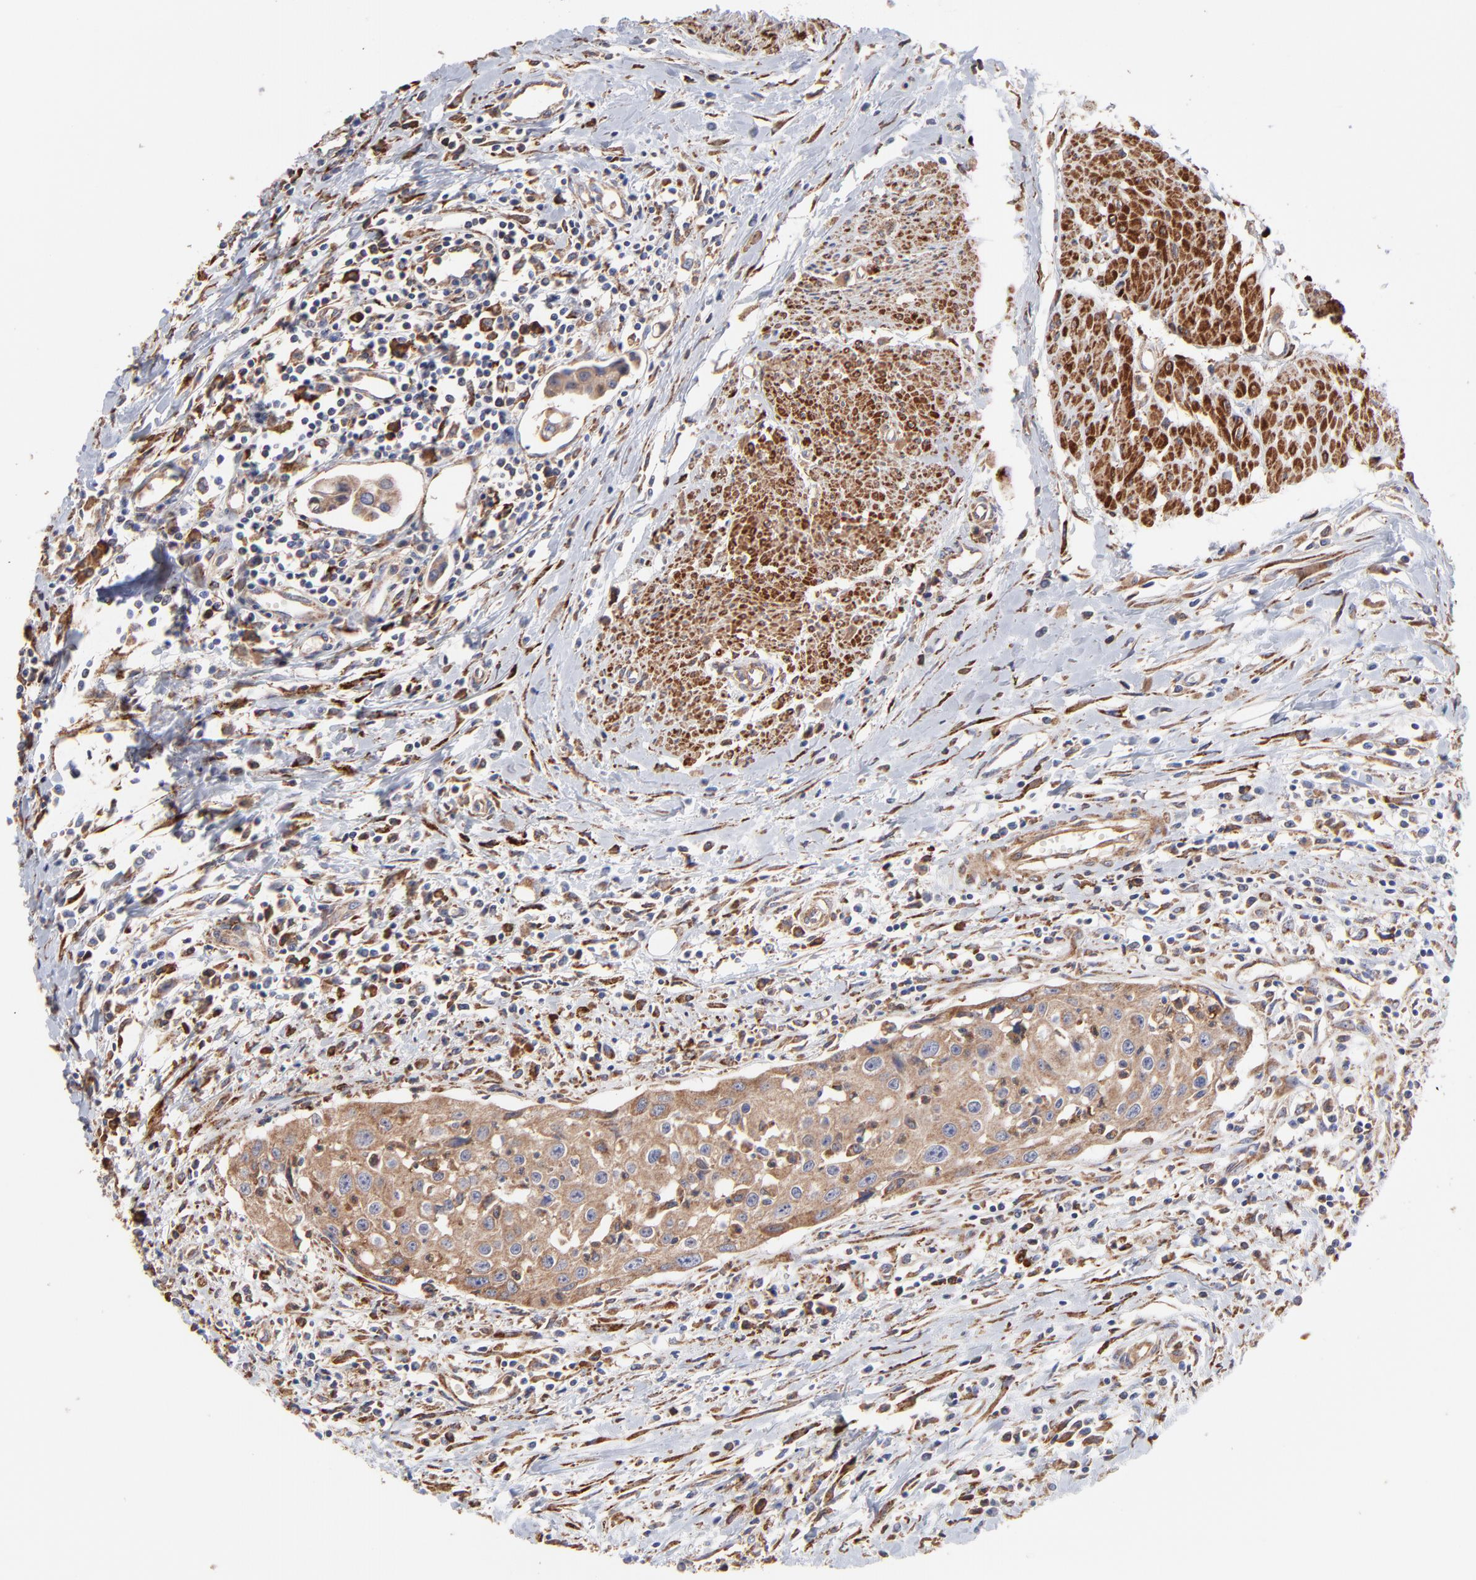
{"staining": {"intensity": "moderate", "quantity": ">75%", "location": "cytoplasmic/membranous"}, "tissue": "urothelial cancer", "cell_type": "Tumor cells", "image_type": "cancer", "snomed": [{"axis": "morphology", "description": "Urothelial carcinoma, High grade"}, {"axis": "topography", "description": "Urinary bladder"}], "caption": "Human urothelial carcinoma (high-grade) stained with a protein marker shows moderate staining in tumor cells.", "gene": "PFKM", "patient": {"sex": "male", "age": 66}}